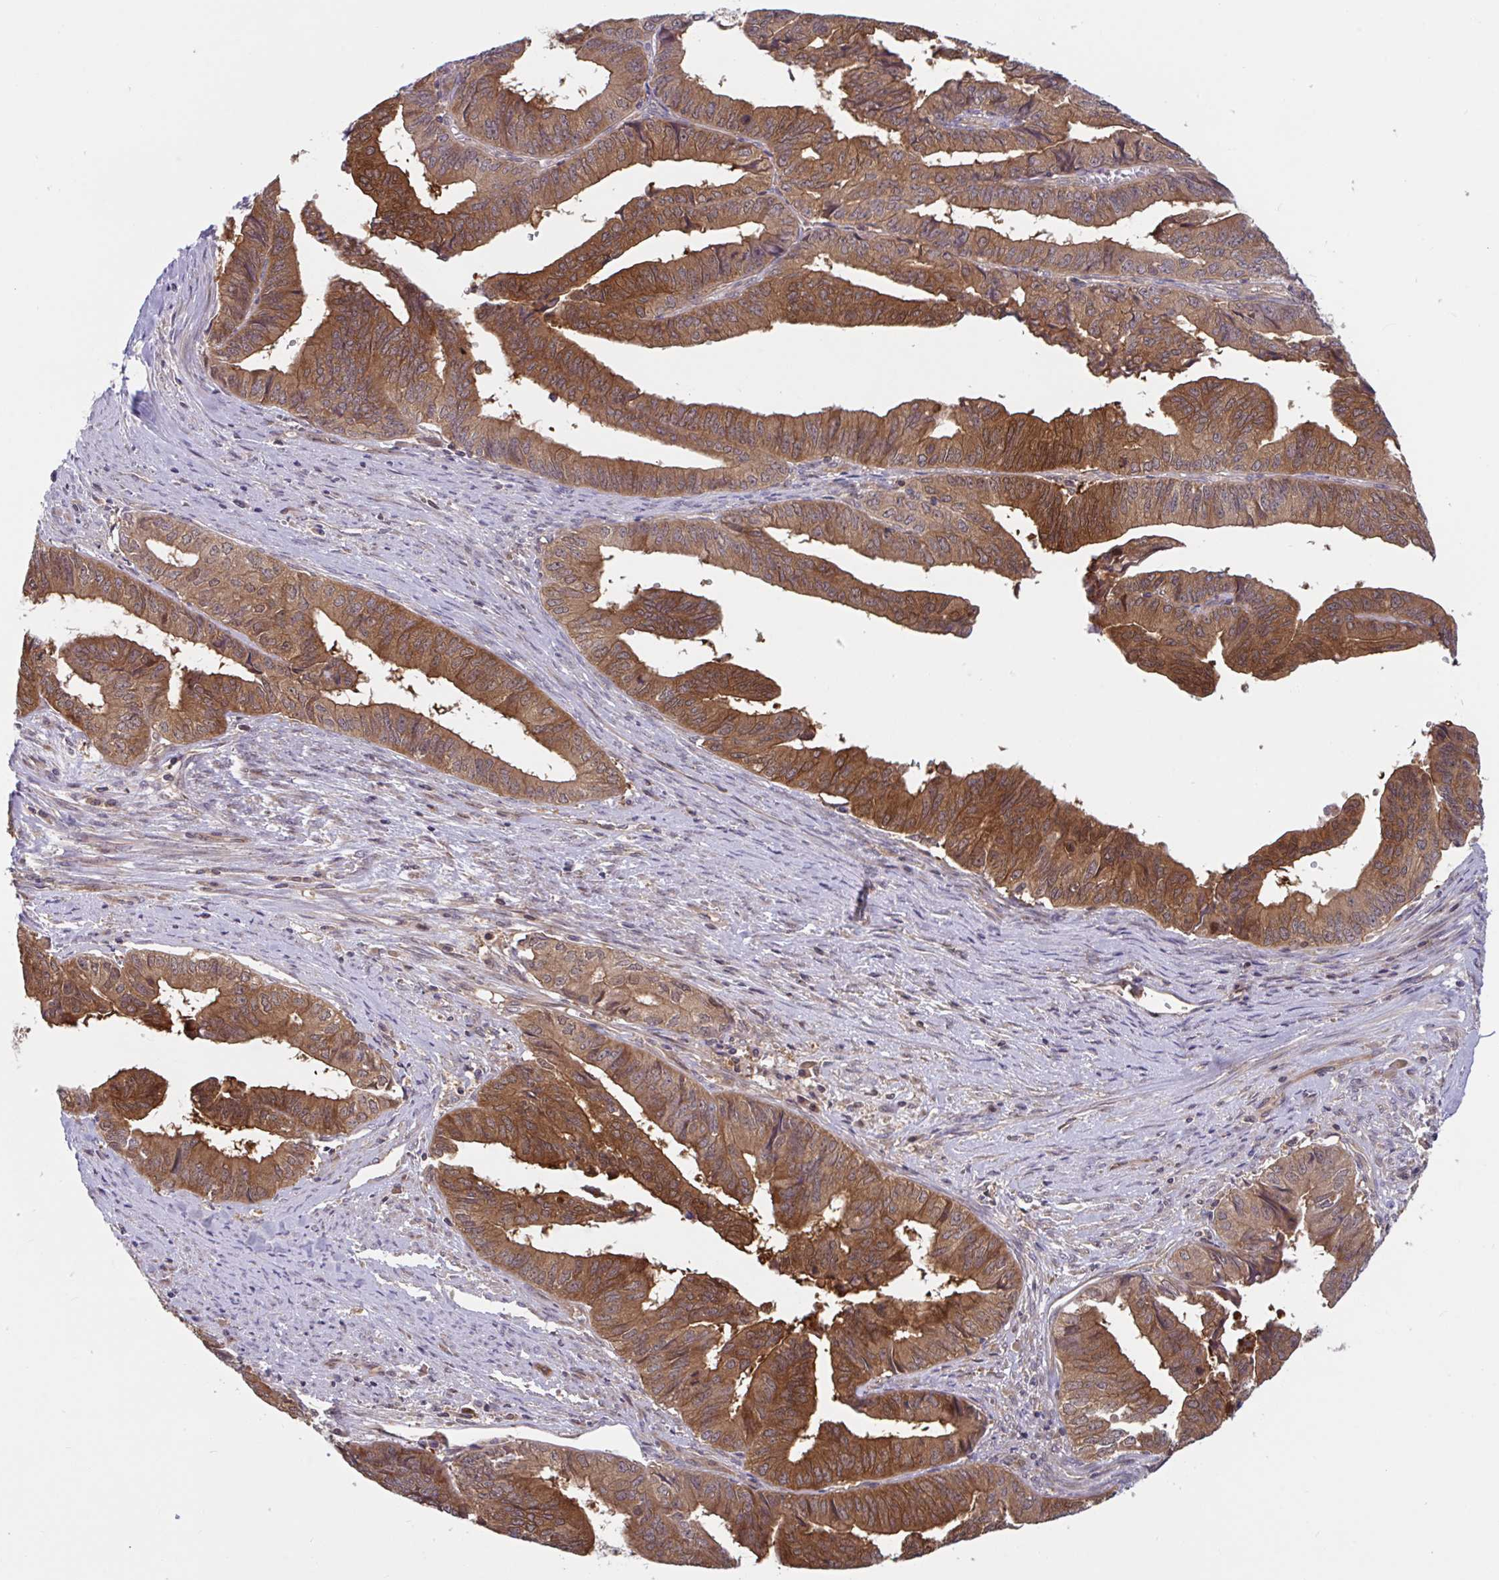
{"staining": {"intensity": "strong", "quantity": ">75%", "location": "cytoplasmic/membranous"}, "tissue": "endometrial cancer", "cell_type": "Tumor cells", "image_type": "cancer", "snomed": [{"axis": "morphology", "description": "Adenocarcinoma, NOS"}, {"axis": "topography", "description": "Endometrium"}], "caption": "A brown stain highlights strong cytoplasmic/membranous staining of a protein in human endometrial cancer (adenocarcinoma) tumor cells.", "gene": "LMNTD2", "patient": {"sex": "female", "age": 65}}